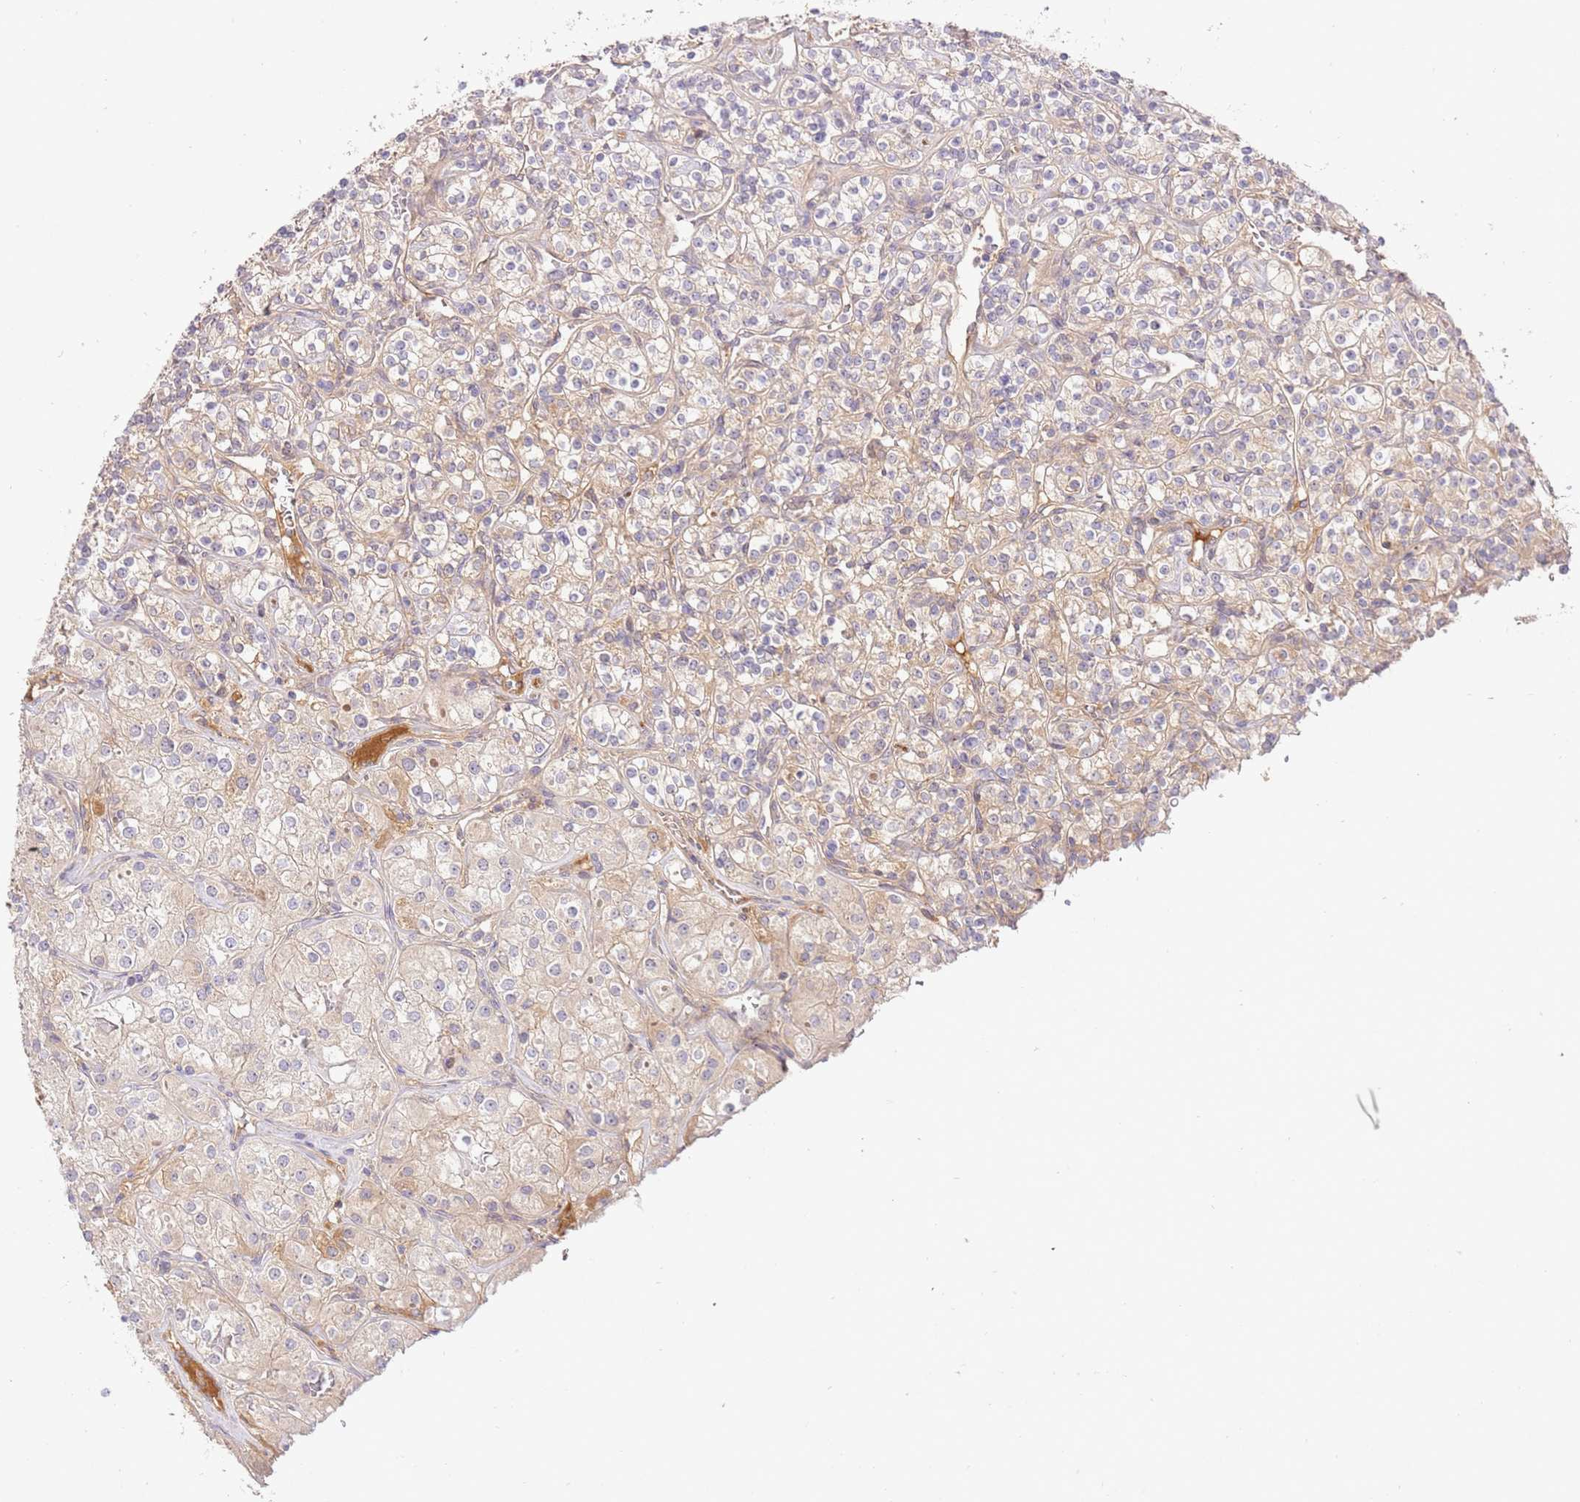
{"staining": {"intensity": "weak", "quantity": "25%-75%", "location": "cytoplasmic/membranous"}, "tissue": "renal cancer", "cell_type": "Tumor cells", "image_type": "cancer", "snomed": [{"axis": "morphology", "description": "Adenocarcinoma, NOS"}, {"axis": "topography", "description": "Kidney"}], "caption": "Renal cancer was stained to show a protein in brown. There is low levels of weak cytoplasmic/membranous staining in approximately 25%-75% of tumor cells.", "gene": "C8G", "patient": {"sex": "male", "age": 77}}